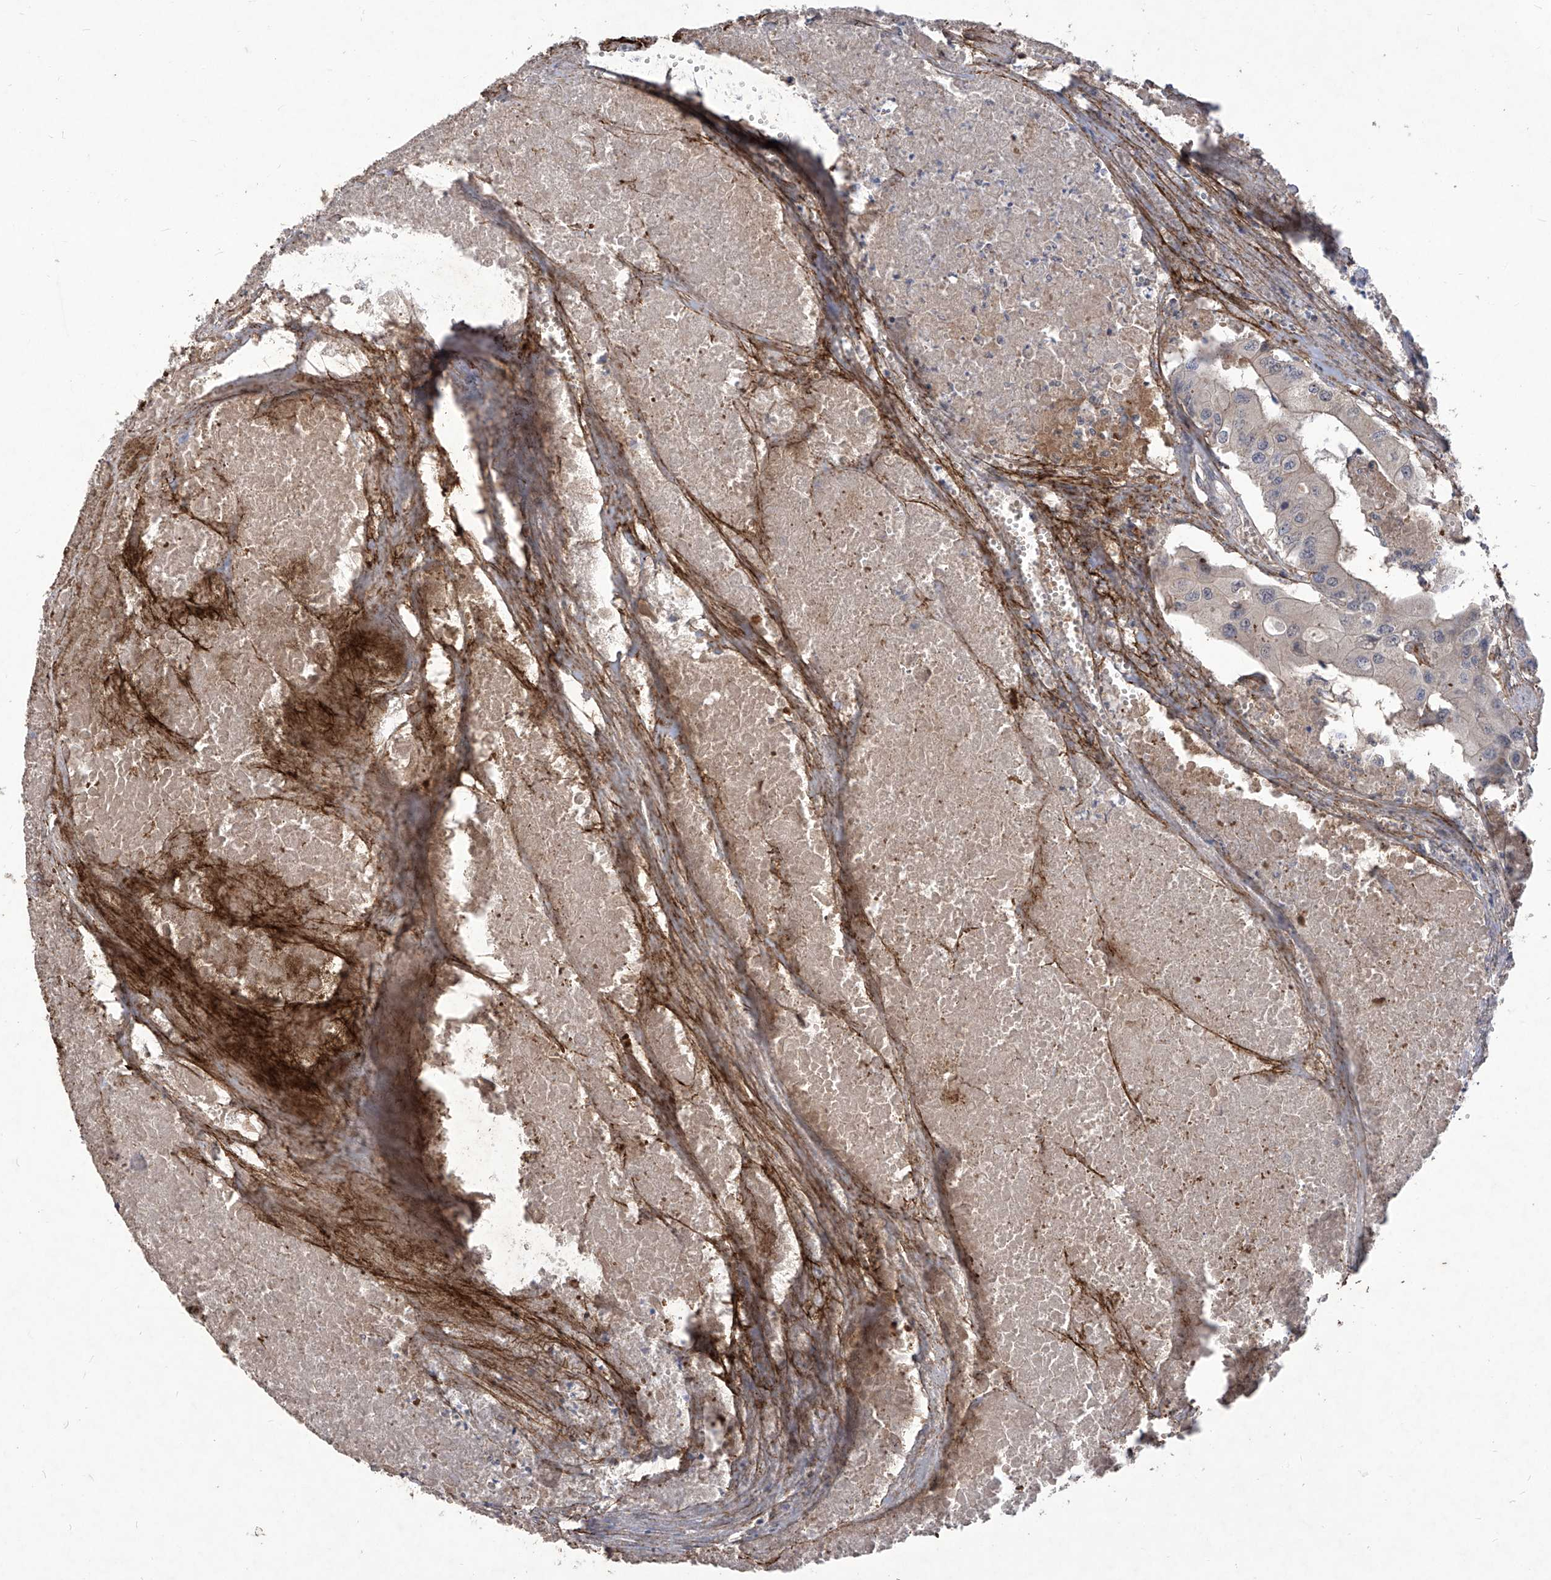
{"staining": {"intensity": "negative", "quantity": "none", "location": "none"}, "tissue": "colorectal cancer", "cell_type": "Tumor cells", "image_type": "cancer", "snomed": [{"axis": "morphology", "description": "Adenocarcinoma, NOS"}, {"axis": "topography", "description": "Colon"}], "caption": "DAB immunohistochemical staining of adenocarcinoma (colorectal) exhibits no significant staining in tumor cells. (DAB (3,3'-diaminobenzidine) immunohistochemistry (IHC), high magnification).", "gene": "TXNIP", "patient": {"sex": "male", "age": 77}}